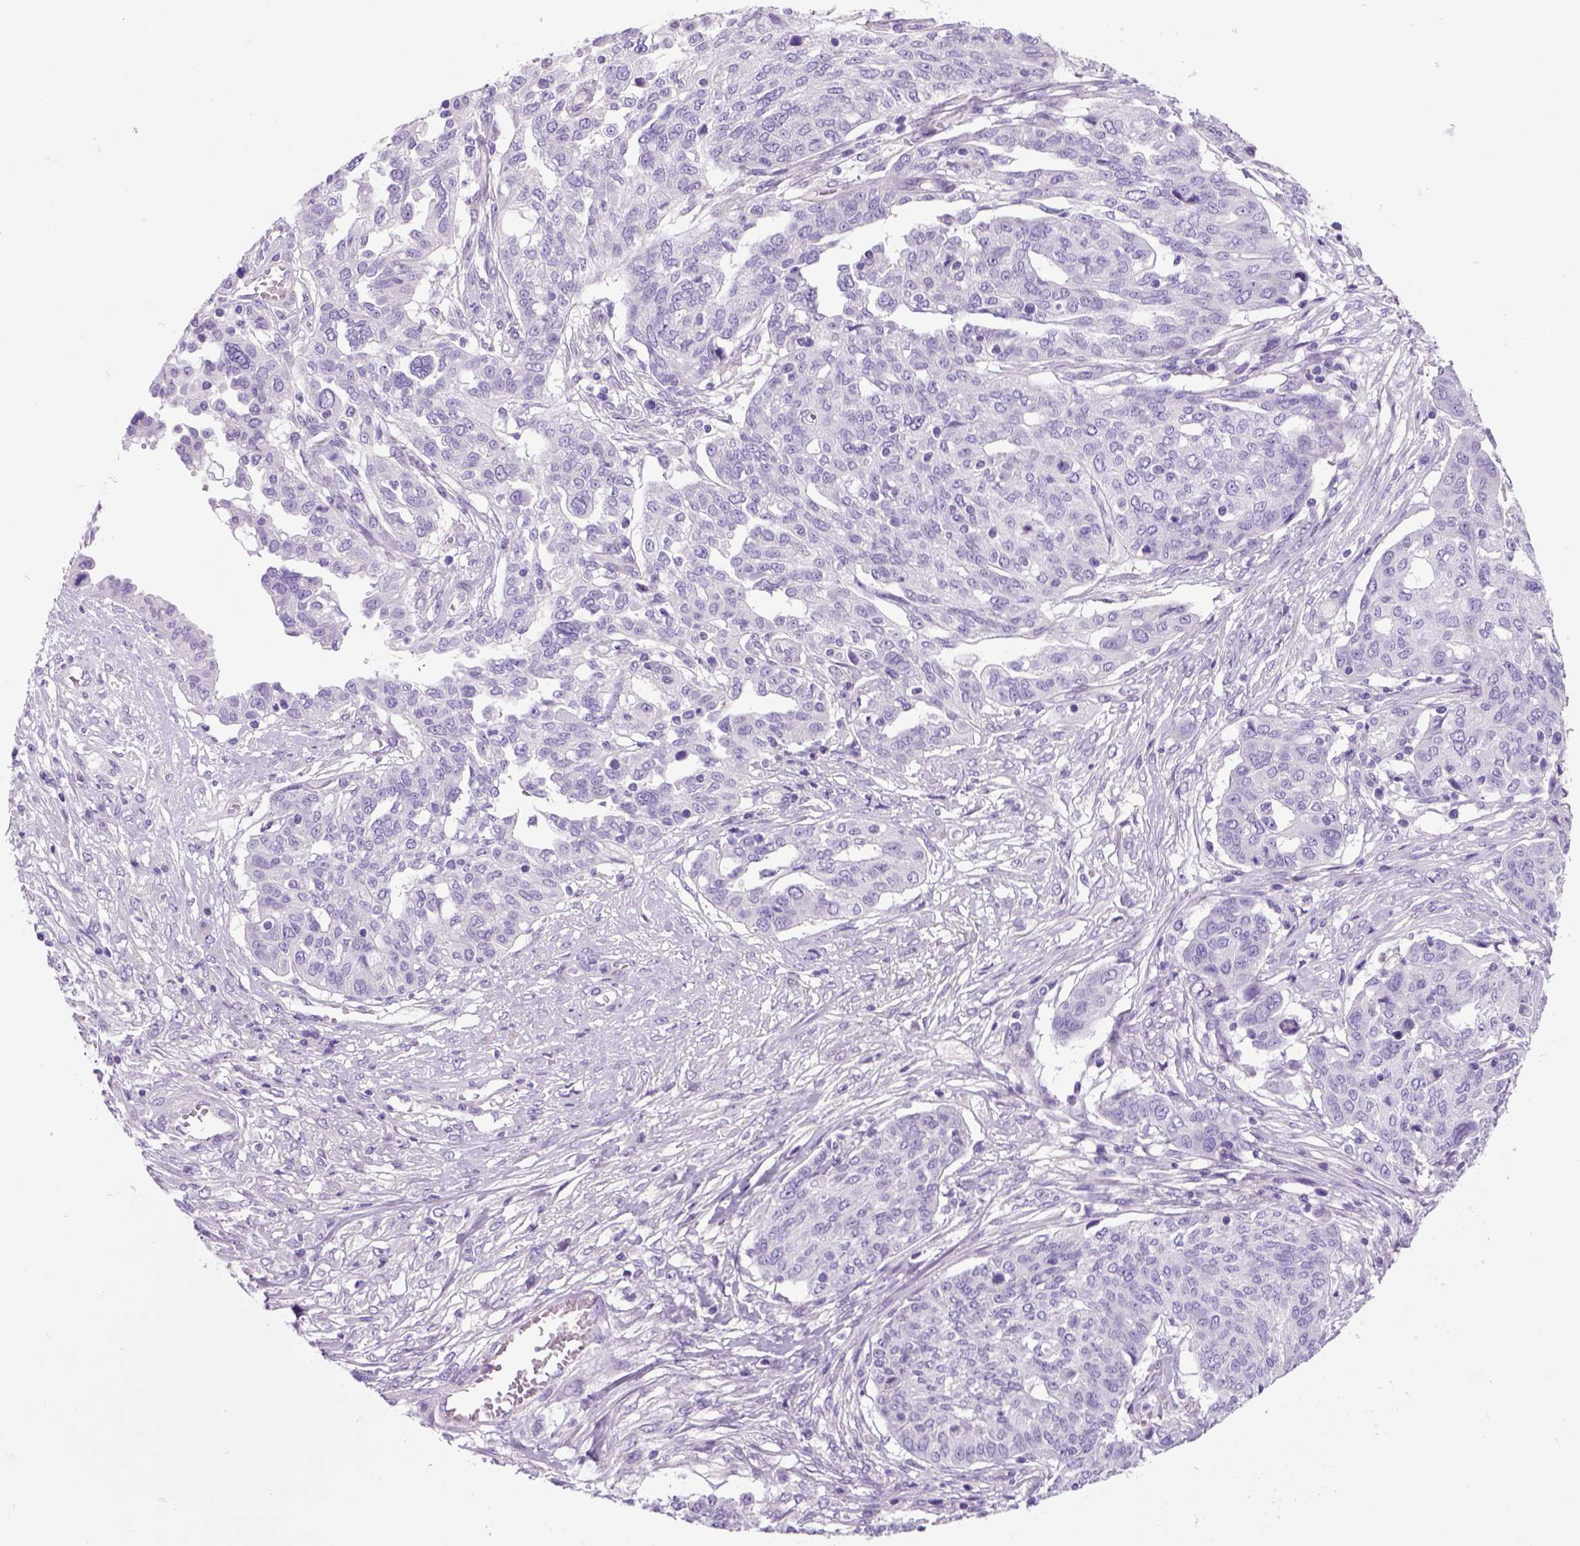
{"staining": {"intensity": "negative", "quantity": "none", "location": "none"}, "tissue": "ovarian cancer", "cell_type": "Tumor cells", "image_type": "cancer", "snomed": [{"axis": "morphology", "description": "Cystadenocarcinoma, serous, NOS"}, {"axis": "topography", "description": "Ovary"}], "caption": "DAB (3,3'-diaminobenzidine) immunohistochemical staining of ovarian serous cystadenocarcinoma exhibits no significant positivity in tumor cells.", "gene": "ARHGEF33", "patient": {"sex": "female", "age": 67}}